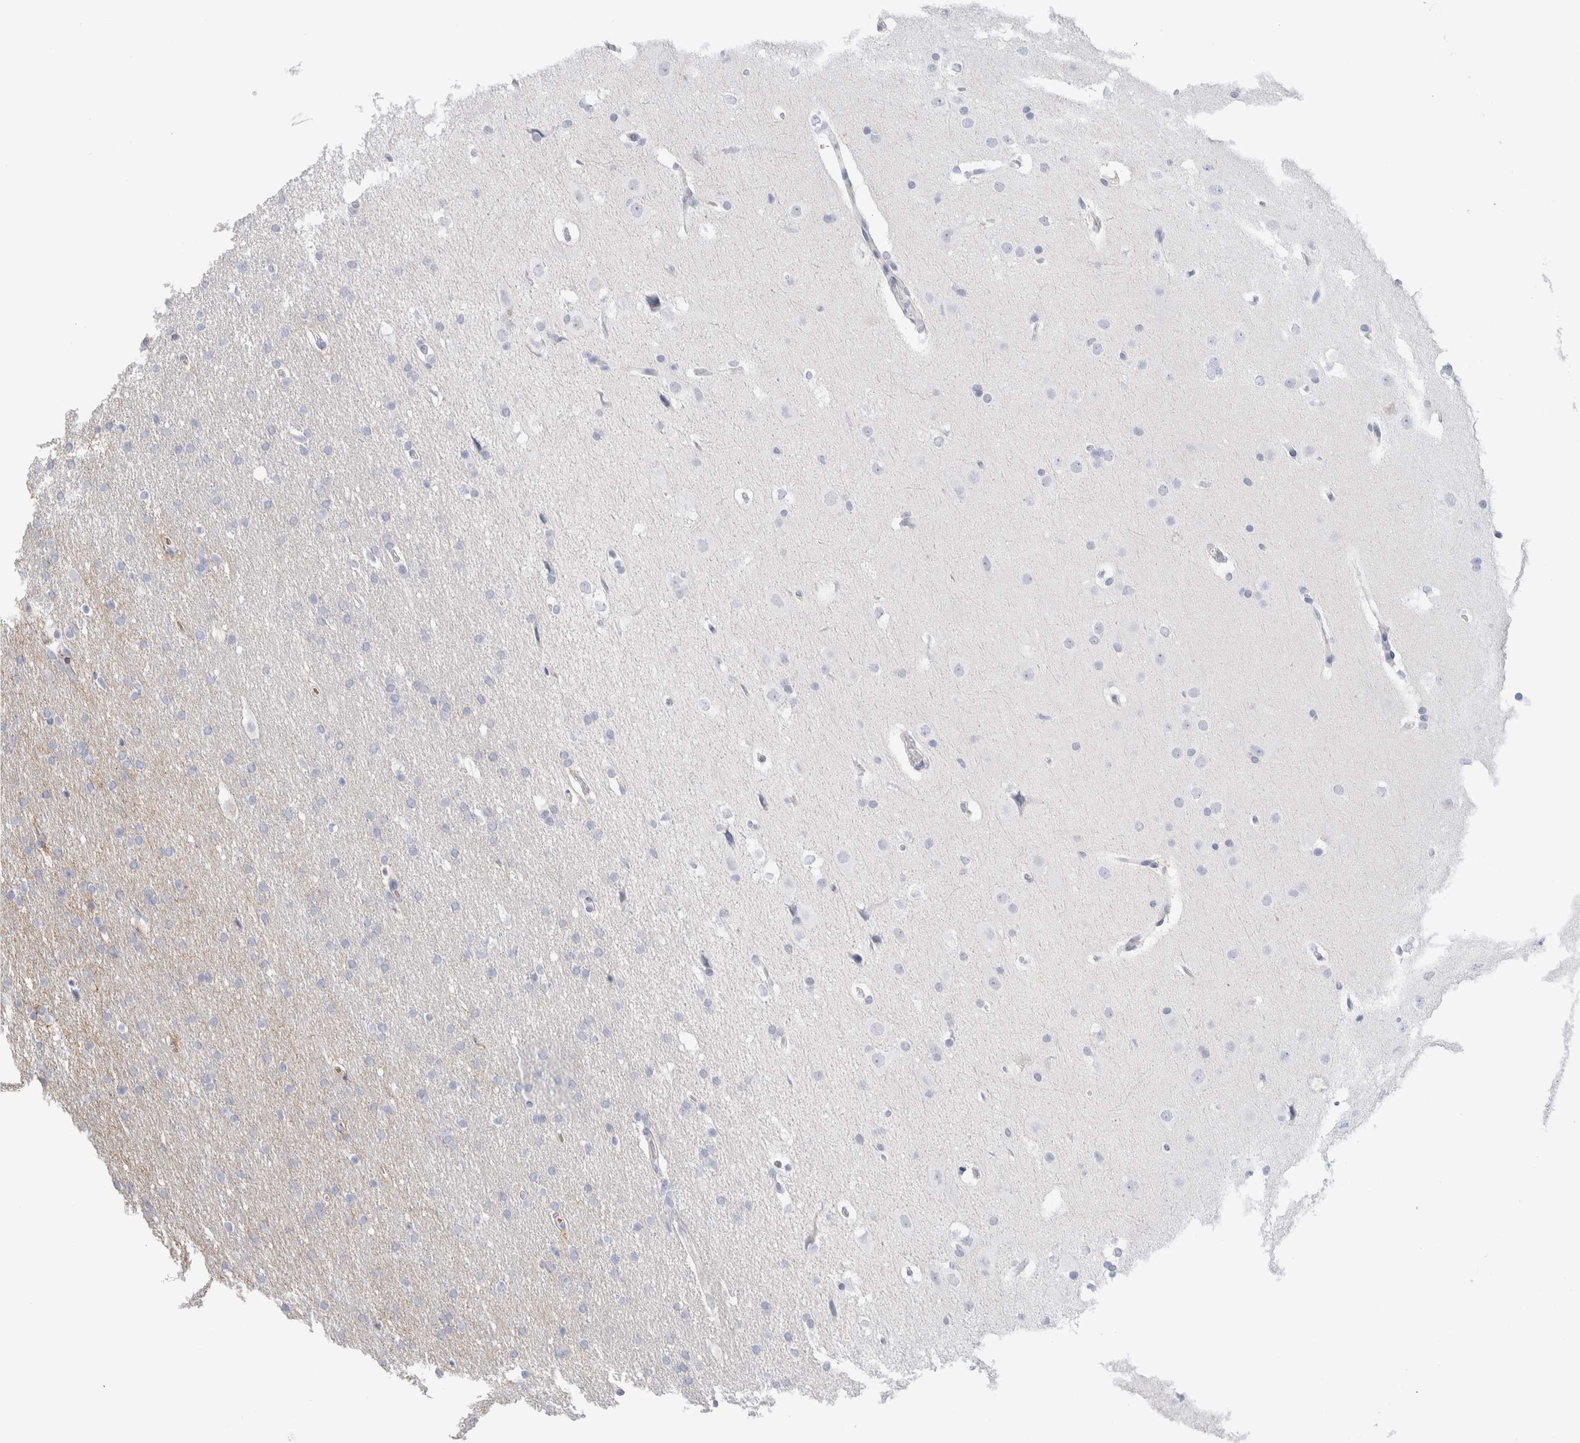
{"staining": {"intensity": "negative", "quantity": "none", "location": "none"}, "tissue": "glioma", "cell_type": "Tumor cells", "image_type": "cancer", "snomed": [{"axis": "morphology", "description": "Glioma, malignant, Low grade"}, {"axis": "topography", "description": "Brain"}], "caption": "This is an immunohistochemistry micrograph of human malignant glioma (low-grade). There is no positivity in tumor cells.", "gene": "CD38", "patient": {"sex": "female", "age": 37}}